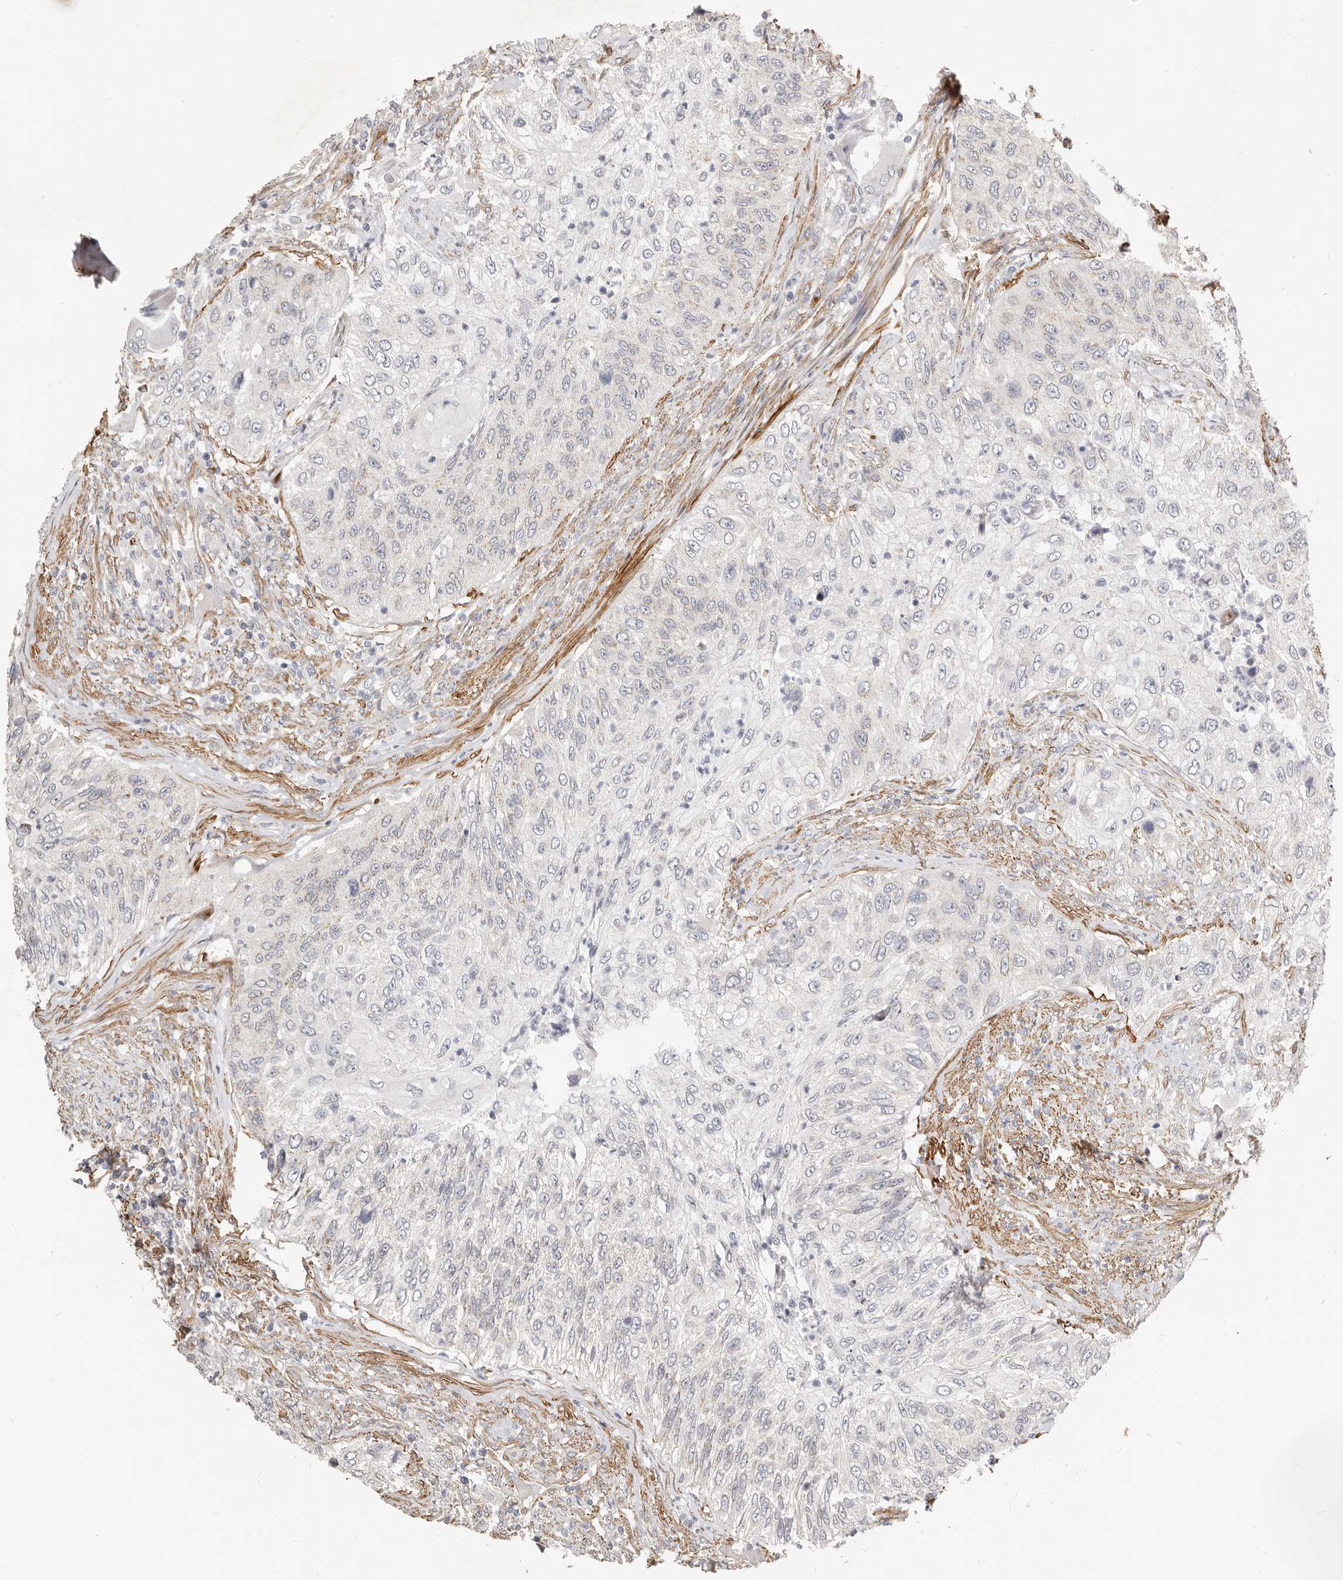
{"staining": {"intensity": "negative", "quantity": "none", "location": "none"}, "tissue": "urothelial cancer", "cell_type": "Tumor cells", "image_type": "cancer", "snomed": [{"axis": "morphology", "description": "Urothelial carcinoma, High grade"}, {"axis": "topography", "description": "Urinary bladder"}], "caption": "Protein analysis of urothelial cancer reveals no significant positivity in tumor cells.", "gene": "RABAC1", "patient": {"sex": "female", "age": 60}}